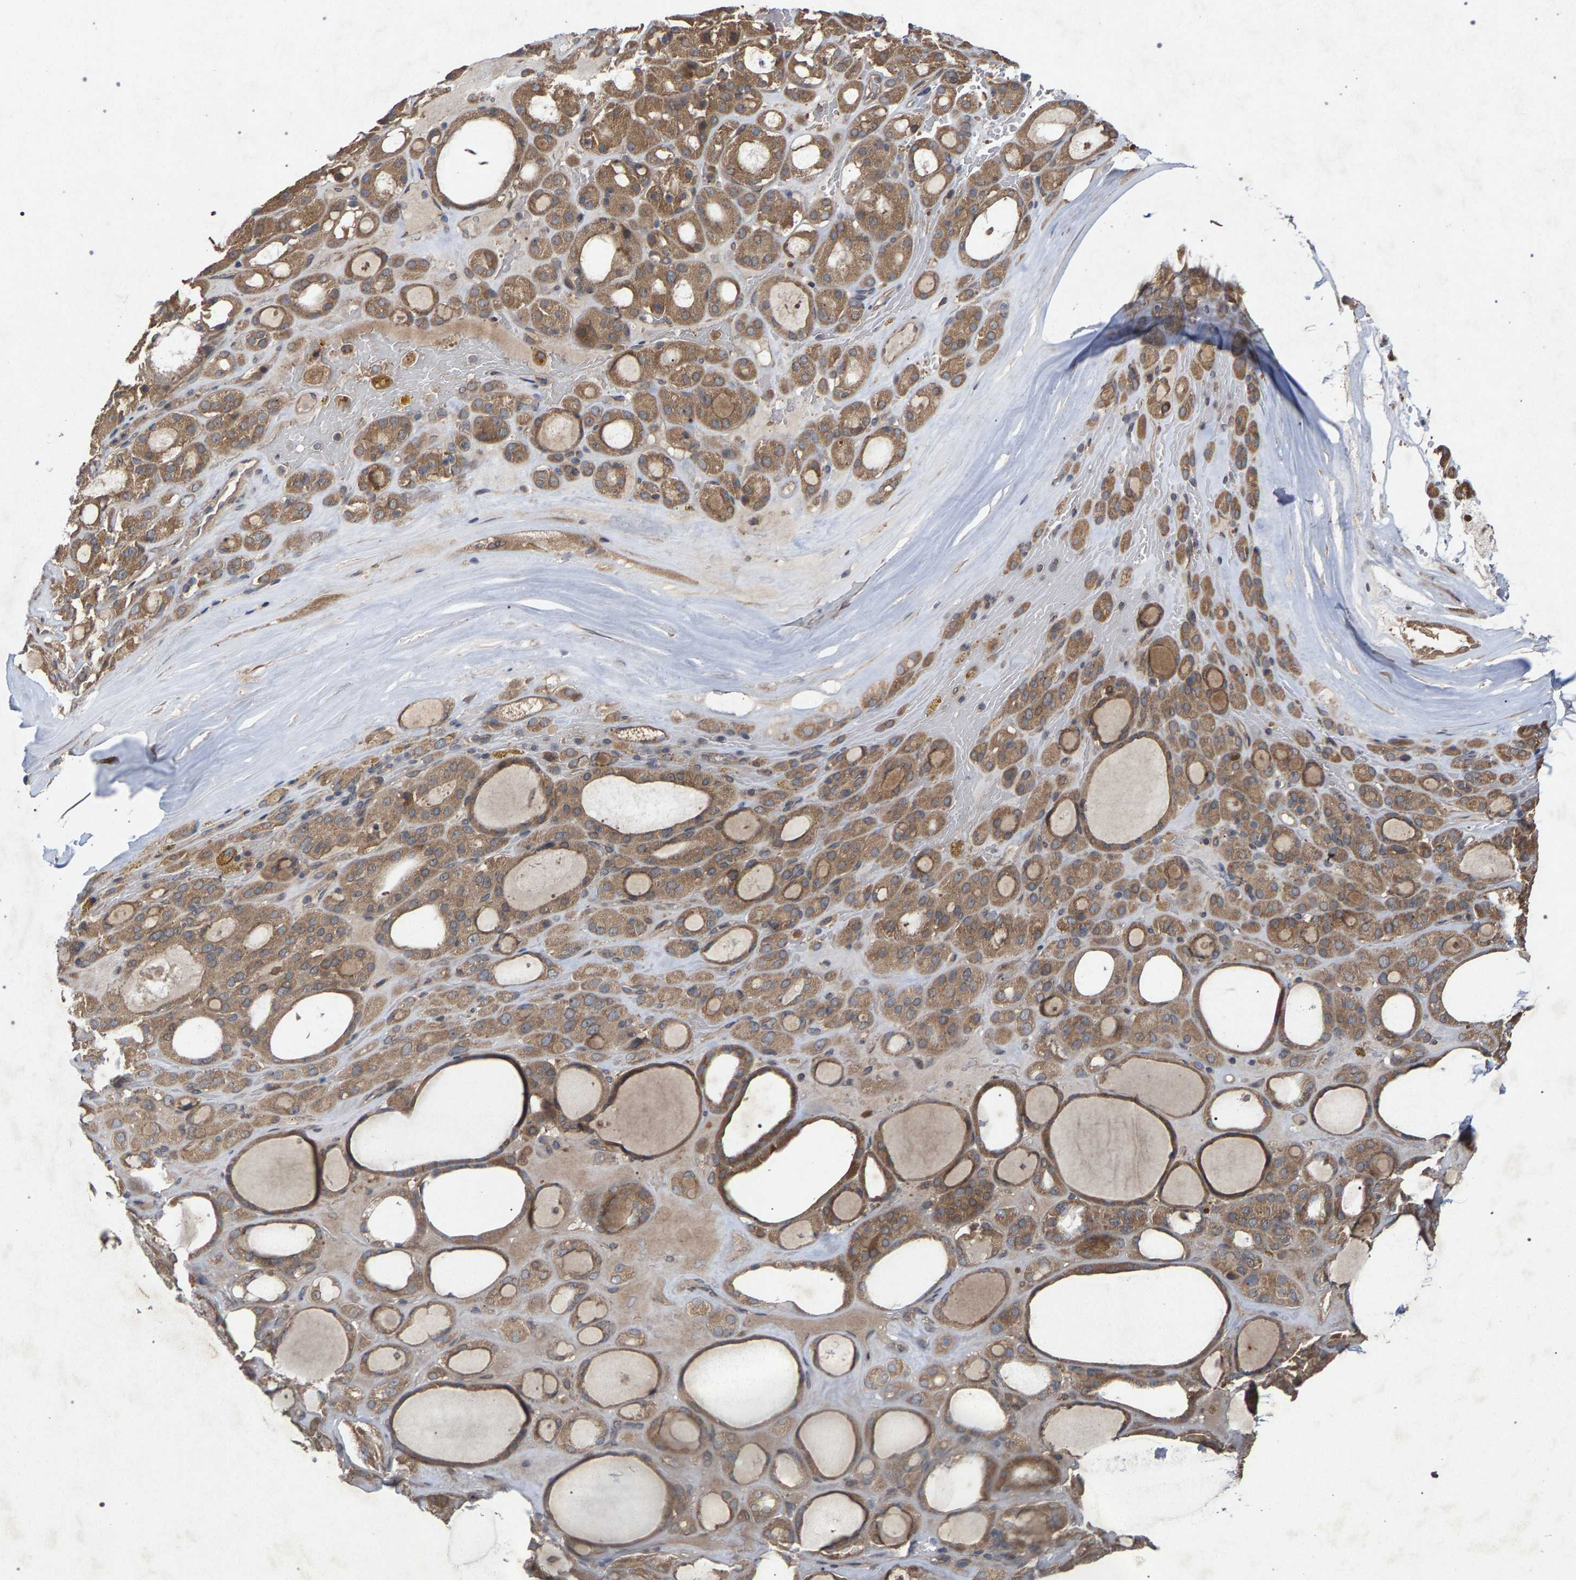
{"staining": {"intensity": "moderate", "quantity": ">75%", "location": "cytoplasmic/membranous"}, "tissue": "thyroid gland", "cell_type": "Glandular cells", "image_type": "normal", "snomed": [{"axis": "morphology", "description": "Normal tissue, NOS"}, {"axis": "morphology", "description": "Carcinoma, NOS"}, {"axis": "topography", "description": "Thyroid gland"}], "caption": "A photomicrograph showing moderate cytoplasmic/membranous staining in about >75% of glandular cells in normal thyroid gland, as visualized by brown immunohistochemical staining.", "gene": "SLC4A4", "patient": {"sex": "female", "age": 86}}